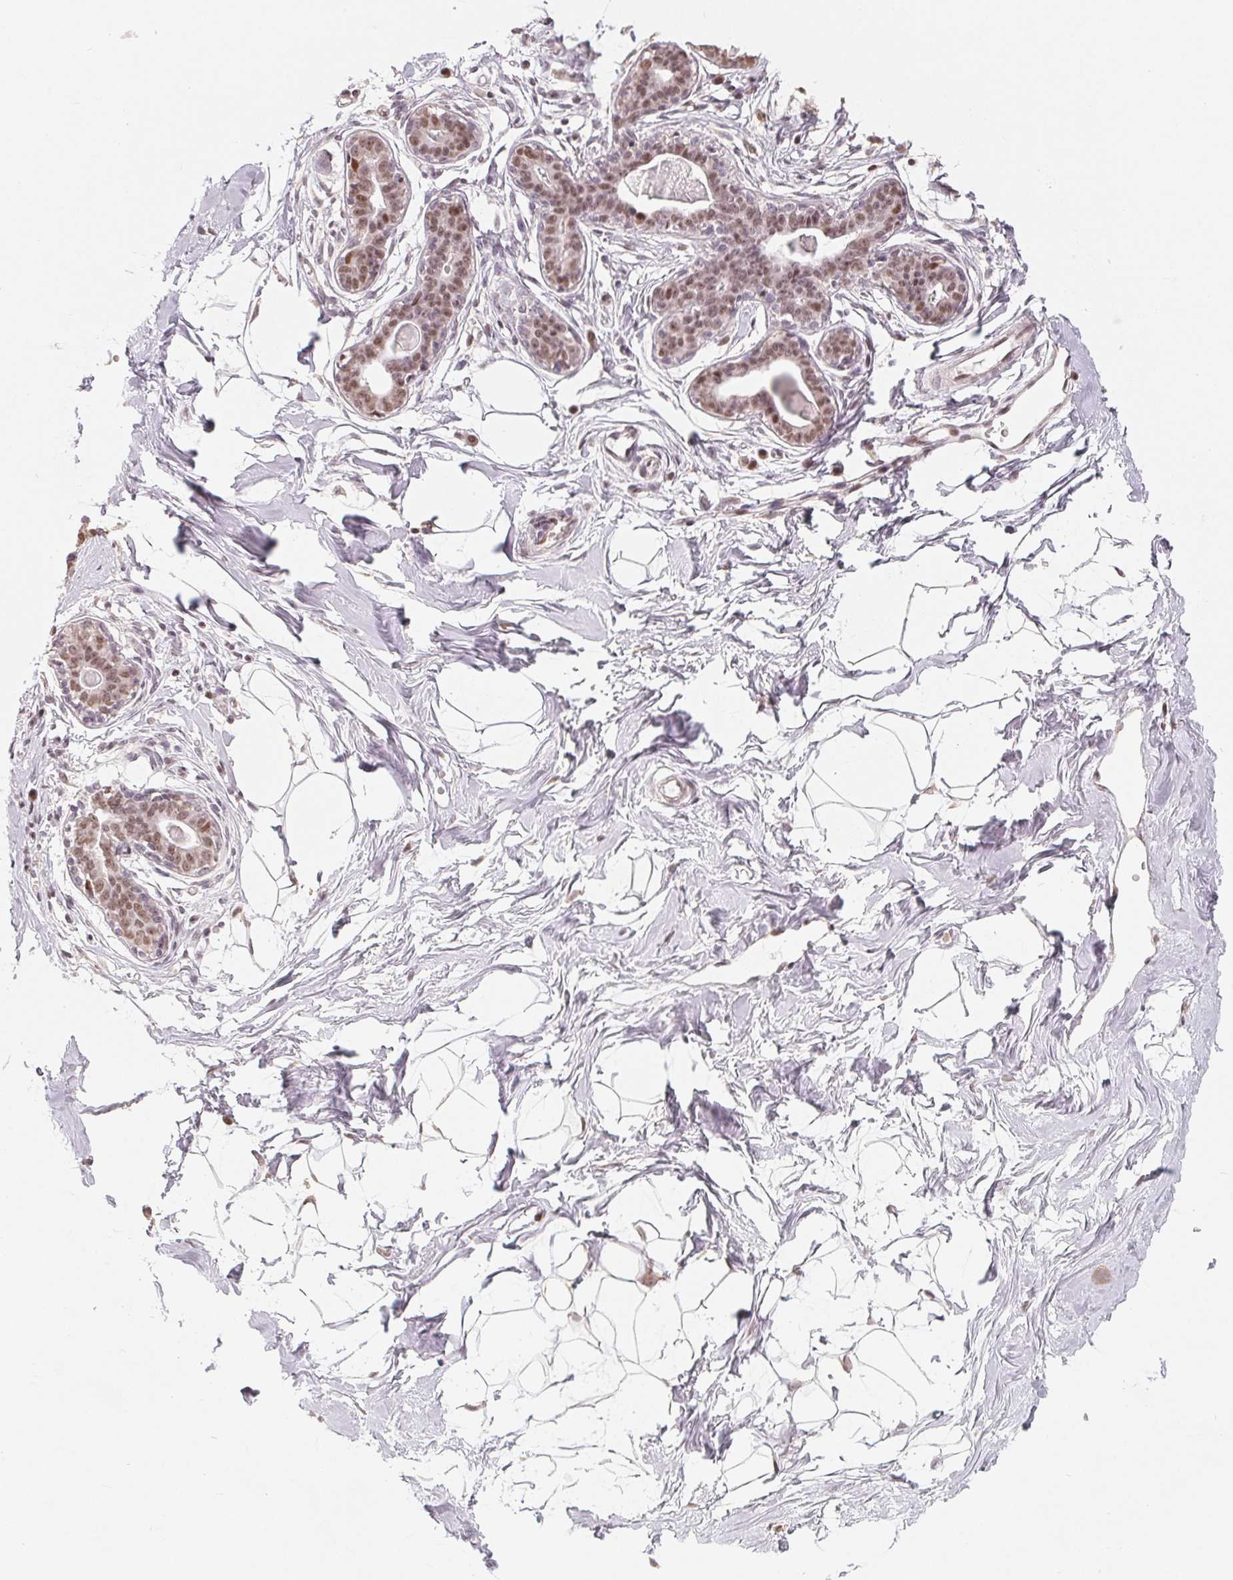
{"staining": {"intensity": "negative", "quantity": "none", "location": "none"}, "tissue": "breast", "cell_type": "Adipocytes", "image_type": "normal", "snomed": [{"axis": "morphology", "description": "Normal tissue, NOS"}, {"axis": "topography", "description": "Breast"}], "caption": "Immunohistochemistry of normal breast shows no expression in adipocytes. (DAB IHC visualized using brightfield microscopy, high magnification).", "gene": "CCDC138", "patient": {"sex": "female", "age": 45}}